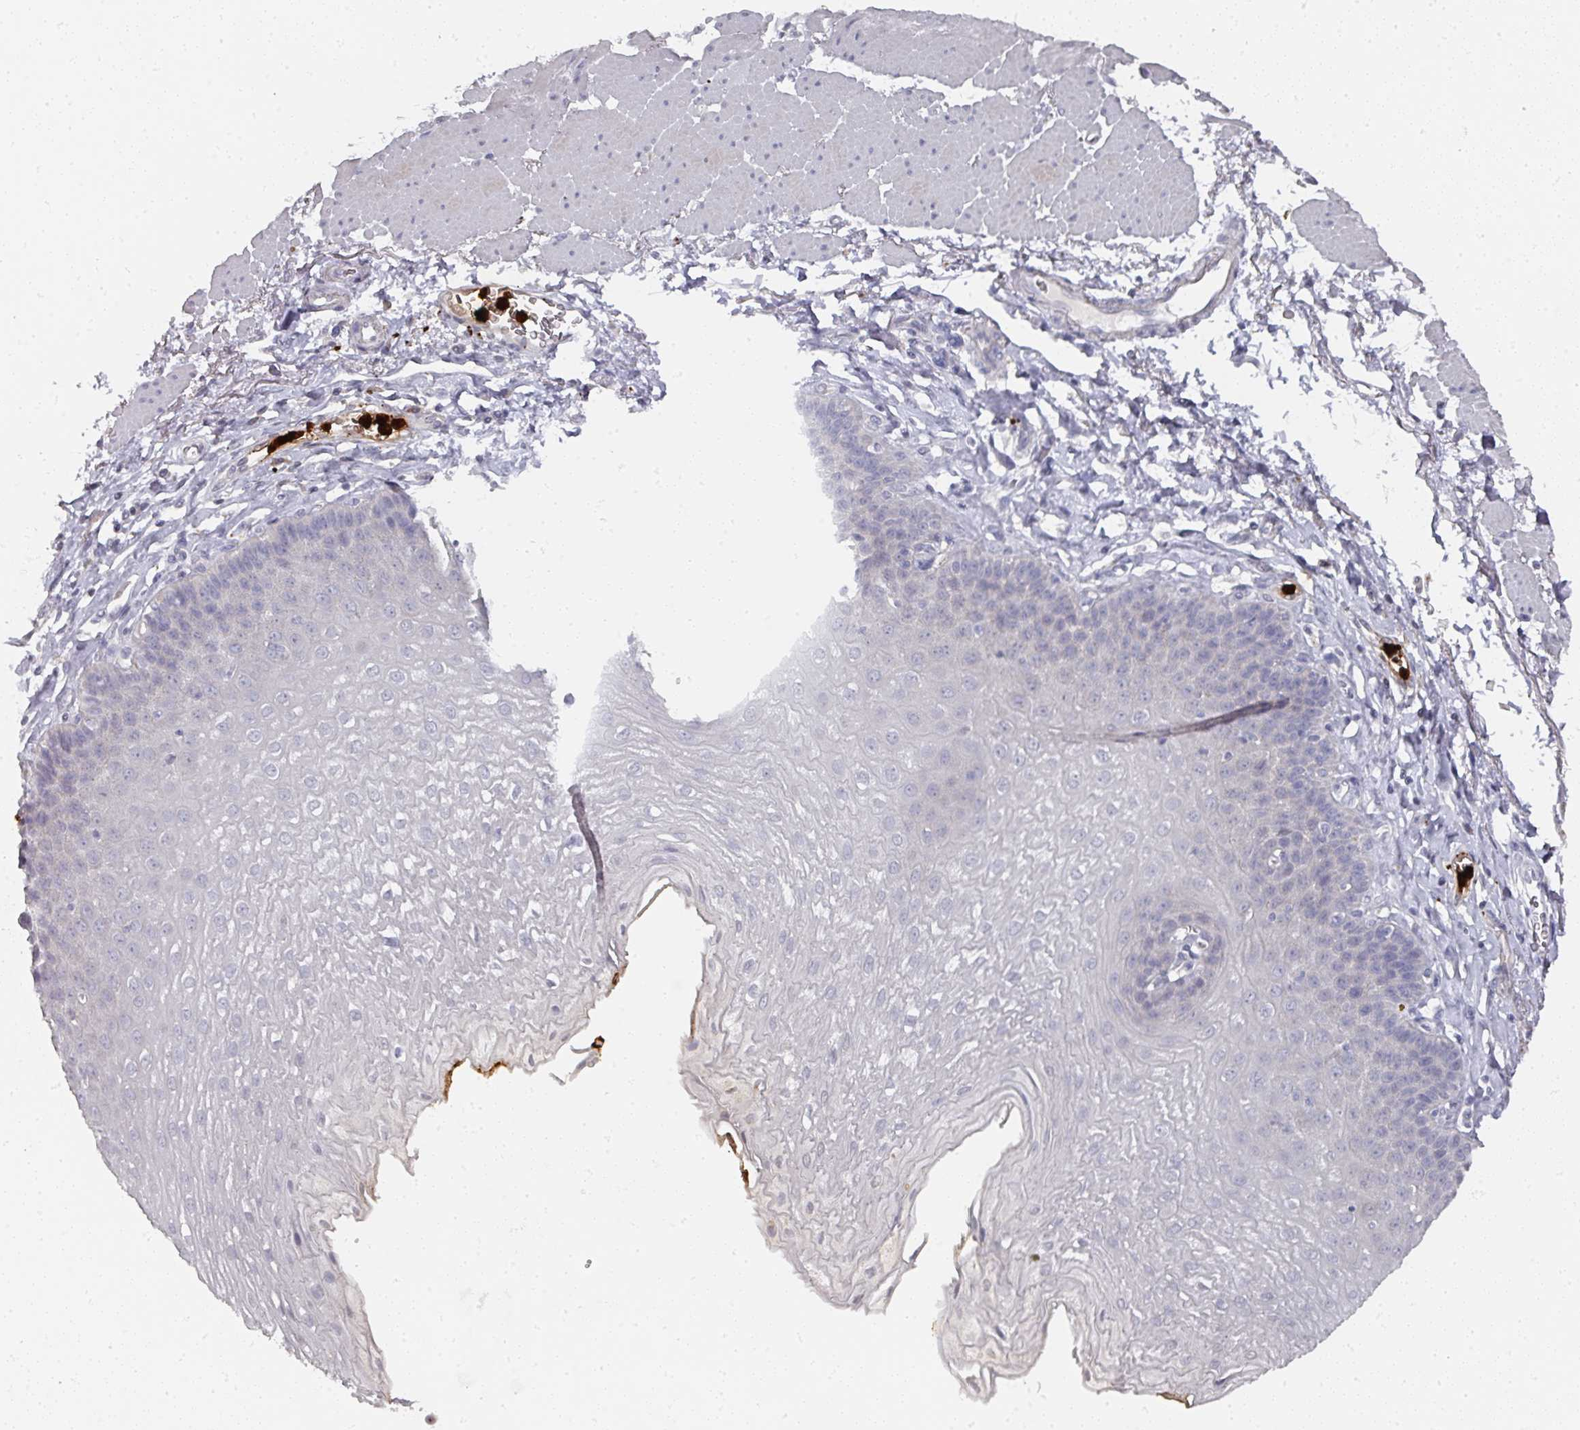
{"staining": {"intensity": "negative", "quantity": "none", "location": "none"}, "tissue": "esophagus", "cell_type": "Squamous epithelial cells", "image_type": "normal", "snomed": [{"axis": "morphology", "description": "Normal tissue, NOS"}, {"axis": "topography", "description": "Esophagus"}], "caption": "IHC micrograph of normal esophagus: human esophagus stained with DAB (3,3'-diaminobenzidine) displays no significant protein expression in squamous epithelial cells.", "gene": "CAMP", "patient": {"sex": "female", "age": 81}}